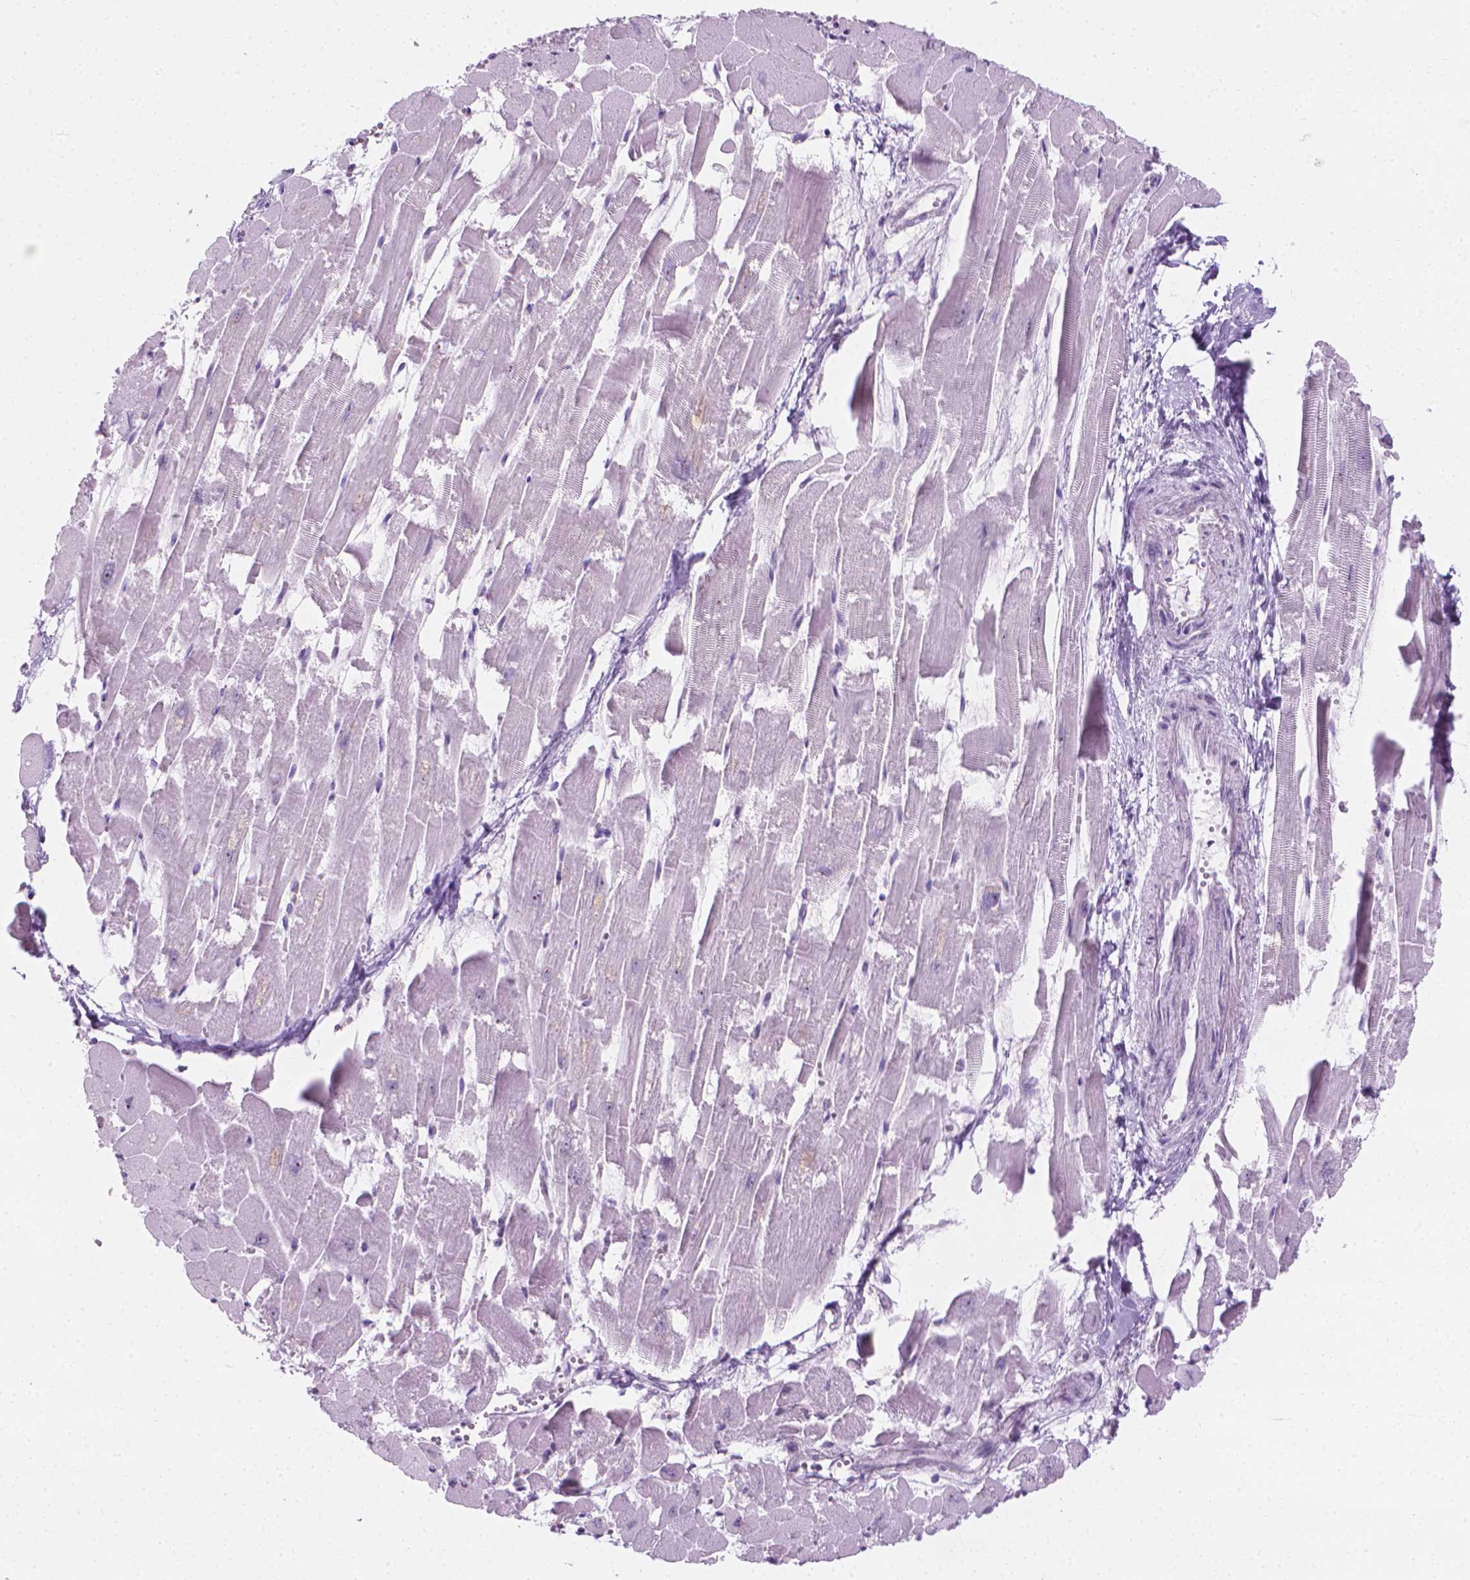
{"staining": {"intensity": "weak", "quantity": "<25%", "location": "nuclear"}, "tissue": "heart muscle", "cell_type": "Cardiomyocytes", "image_type": "normal", "snomed": [{"axis": "morphology", "description": "Normal tissue, NOS"}, {"axis": "topography", "description": "Heart"}], "caption": "Heart muscle stained for a protein using immunohistochemistry demonstrates no positivity cardiomyocytes.", "gene": "NOL7", "patient": {"sex": "female", "age": 52}}